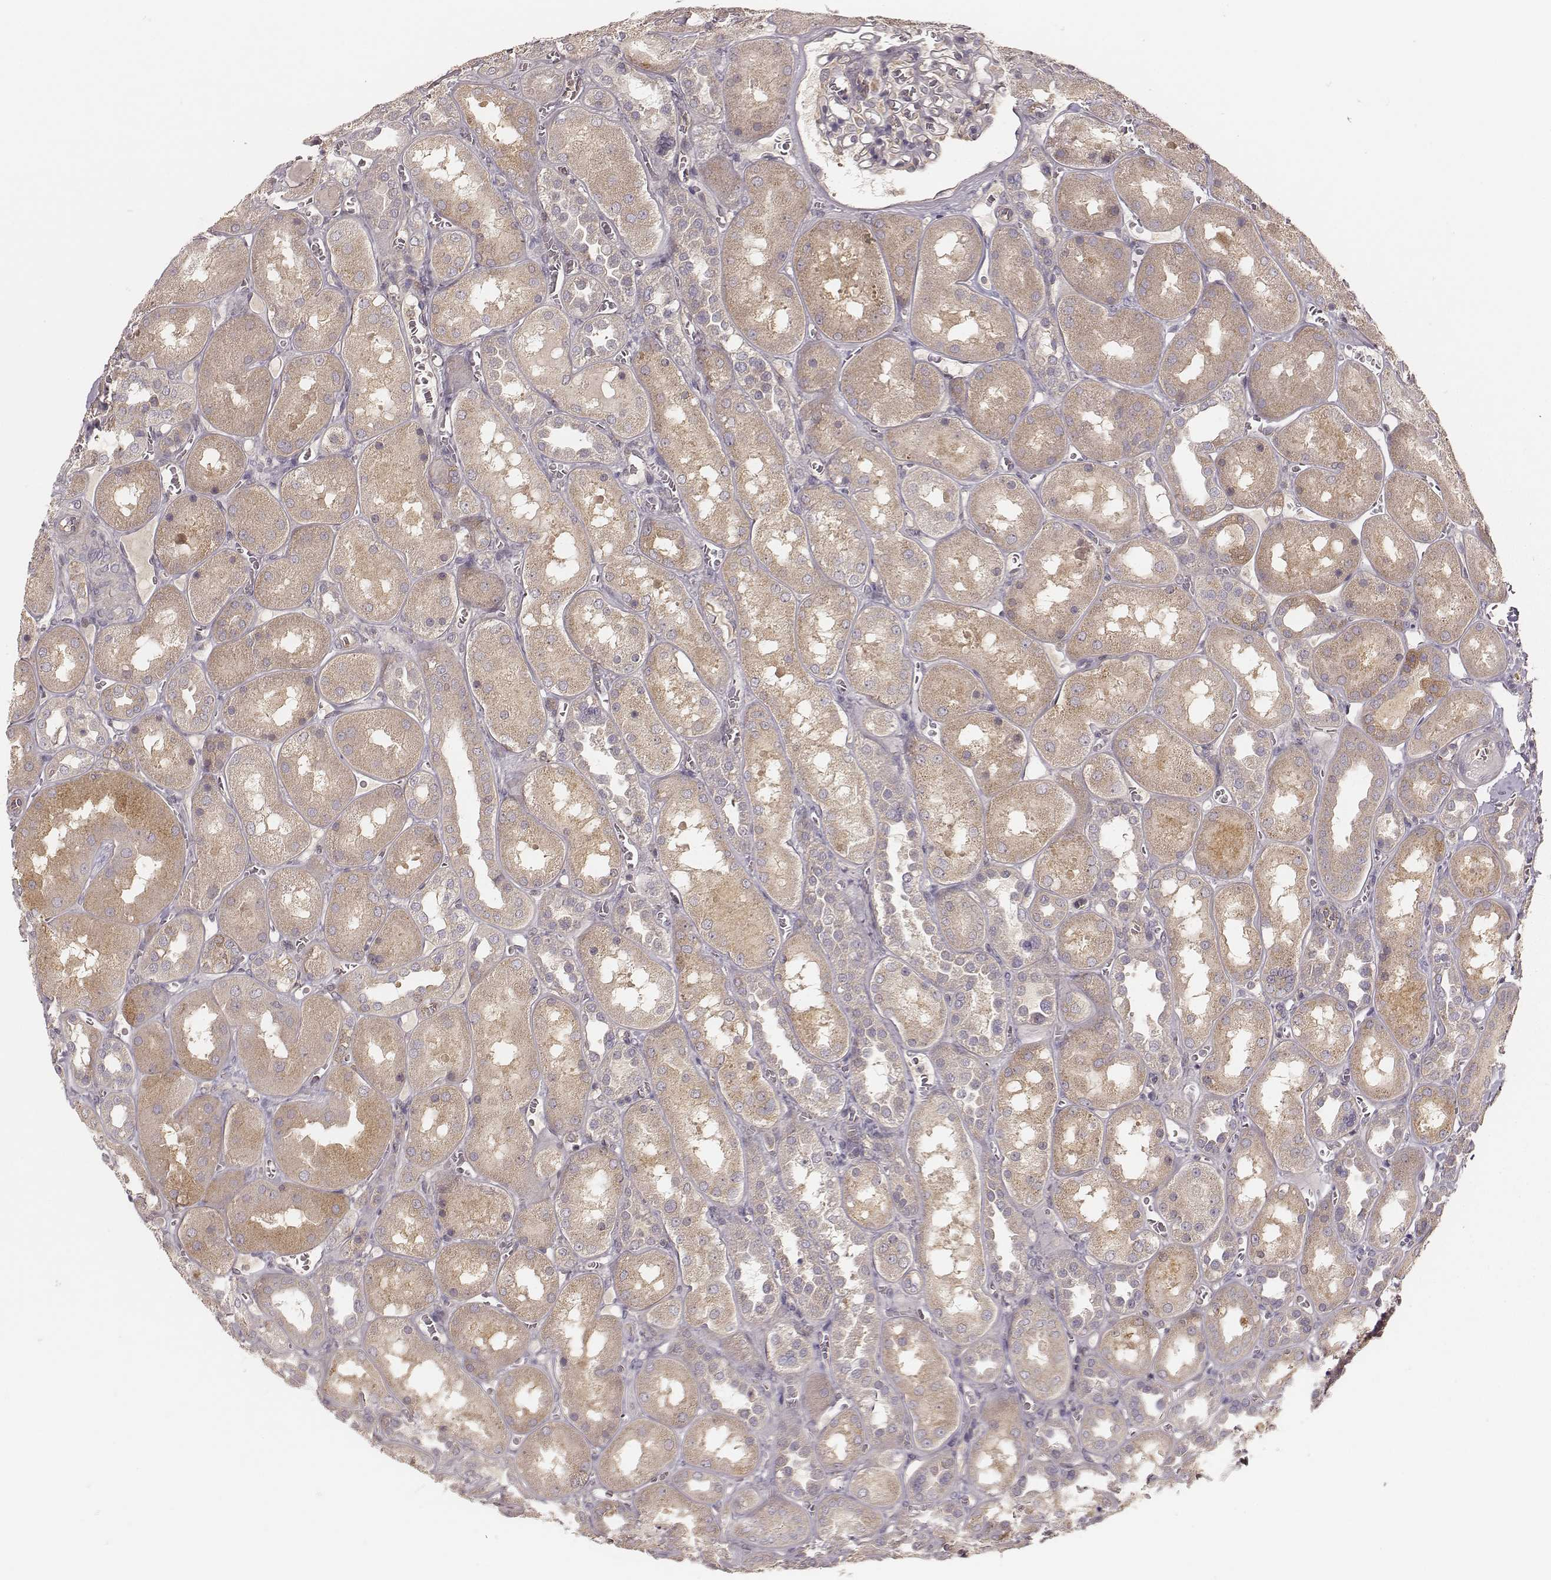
{"staining": {"intensity": "negative", "quantity": "none", "location": "none"}, "tissue": "kidney", "cell_type": "Cells in glomeruli", "image_type": "normal", "snomed": [{"axis": "morphology", "description": "Normal tissue, NOS"}, {"axis": "topography", "description": "Kidney"}], "caption": "High power microscopy micrograph of an immunohistochemistry image of unremarkable kidney, revealing no significant positivity in cells in glomeruli. Nuclei are stained in blue.", "gene": "CARS1", "patient": {"sex": "male", "age": 73}}